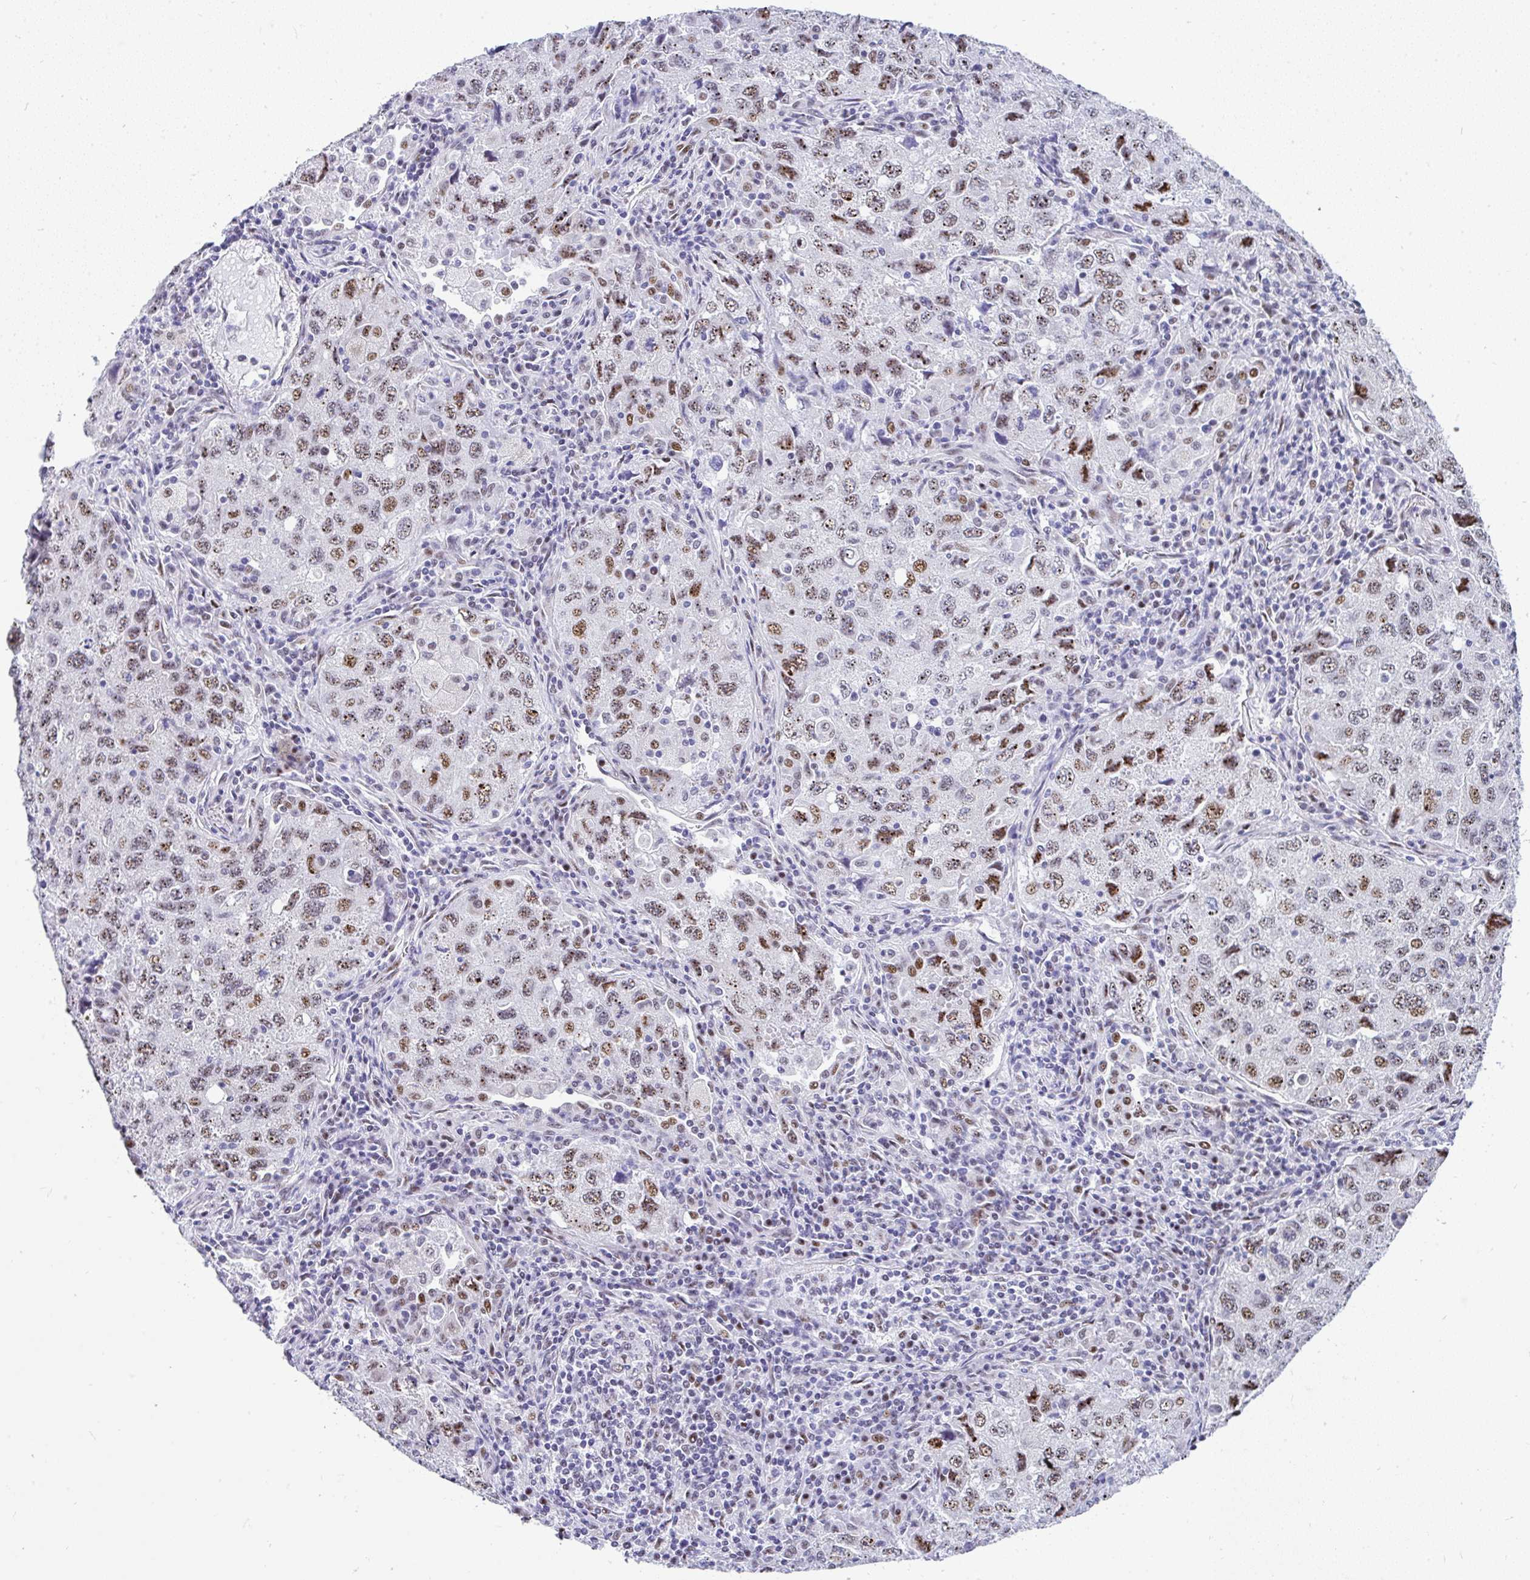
{"staining": {"intensity": "moderate", "quantity": ">75%", "location": "nuclear"}, "tissue": "lung cancer", "cell_type": "Tumor cells", "image_type": "cancer", "snomed": [{"axis": "morphology", "description": "Adenocarcinoma, NOS"}, {"axis": "topography", "description": "Lung"}], "caption": "Protein analysis of lung adenocarcinoma tissue demonstrates moderate nuclear staining in about >75% of tumor cells.", "gene": "NR1D2", "patient": {"sex": "female", "age": 57}}